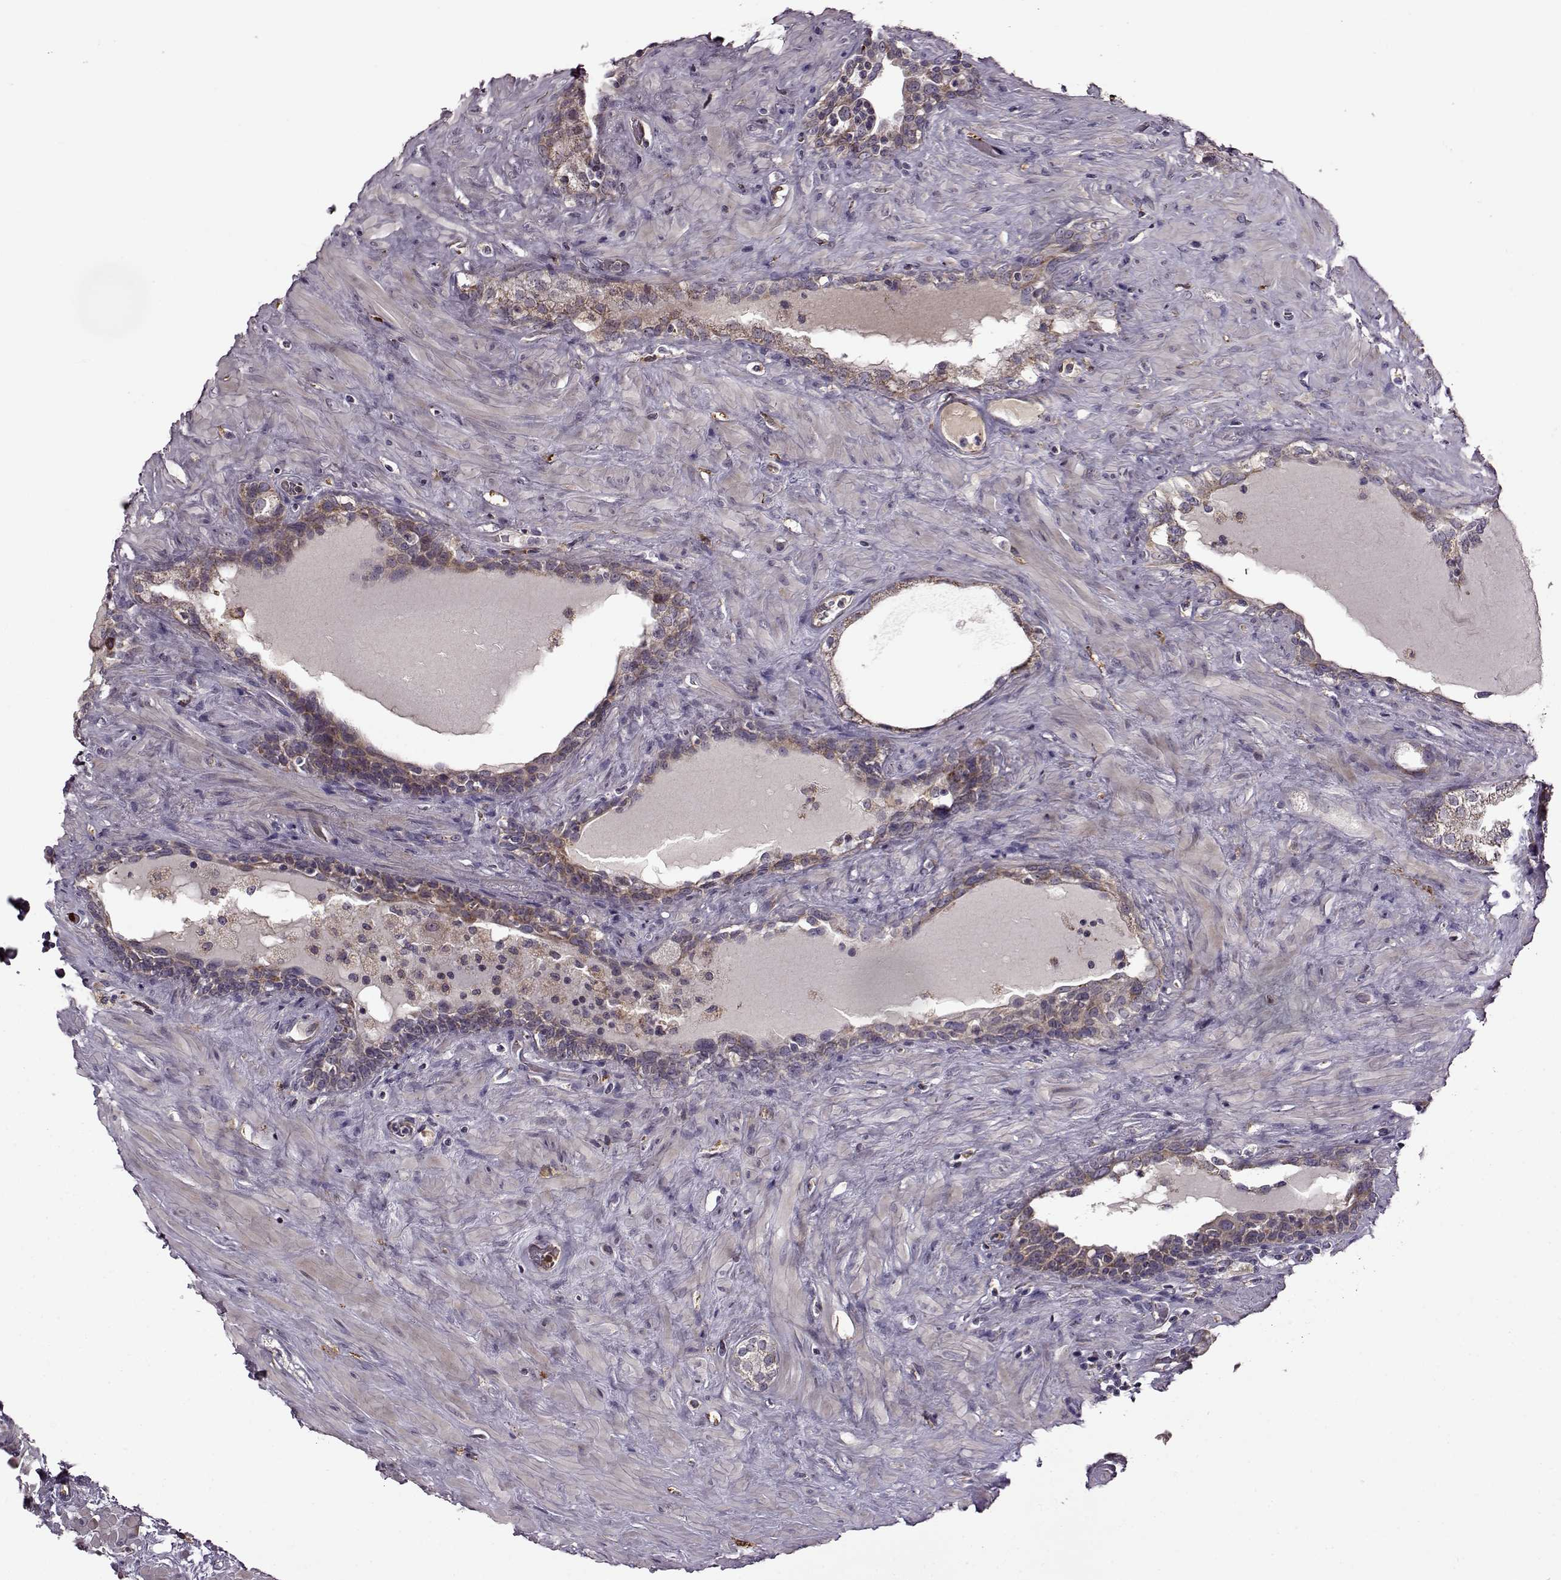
{"staining": {"intensity": "moderate", "quantity": "25%-75%", "location": "cytoplasmic/membranous"}, "tissue": "prostate", "cell_type": "Glandular cells", "image_type": "normal", "snomed": [{"axis": "morphology", "description": "Normal tissue, NOS"}, {"axis": "topography", "description": "Prostate"}], "caption": "Protein staining of unremarkable prostate shows moderate cytoplasmic/membranous positivity in about 25%-75% of glandular cells.", "gene": "MTSS1", "patient": {"sex": "male", "age": 48}}